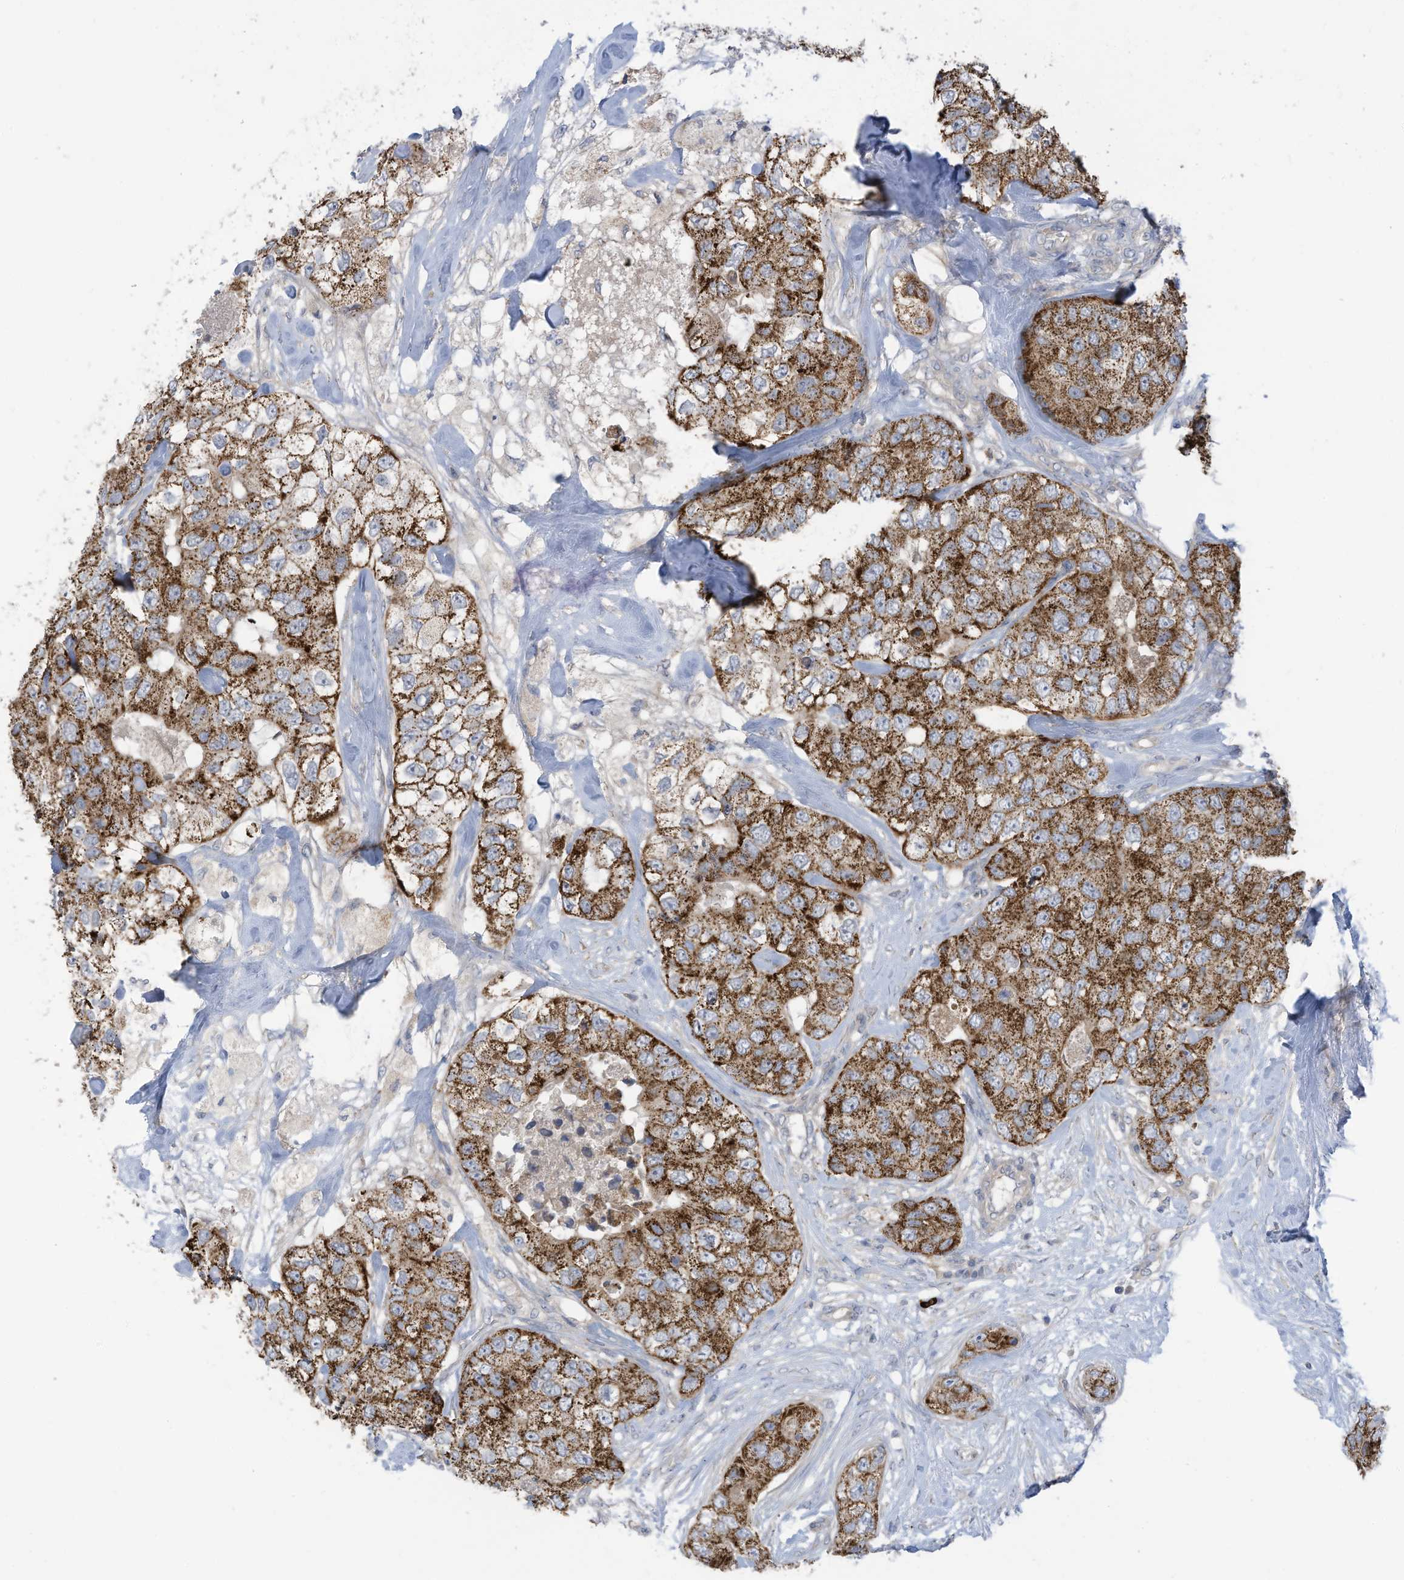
{"staining": {"intensity": "strong", "quantity": ">75%", "location": "cytoplasmic/membranous"}, "tissue": "breast cancer", "cell_type": "Tumor cells", "image_type": "cancer", "snomed": [{"axis": "morphology", "description": "Duct carcinoma"}, {"axis": "topography", "description": "Breast"}], "caption": "A high-resolution micrograph shows IHC staining of infiltrating ductal carcinoma (breast), which exhibits strong cytoplasmic/membranous staining in approximately >75% of tumor cells.", "gene": "SCGB1D2", "patient": {"sex": "female", "age": 62}}